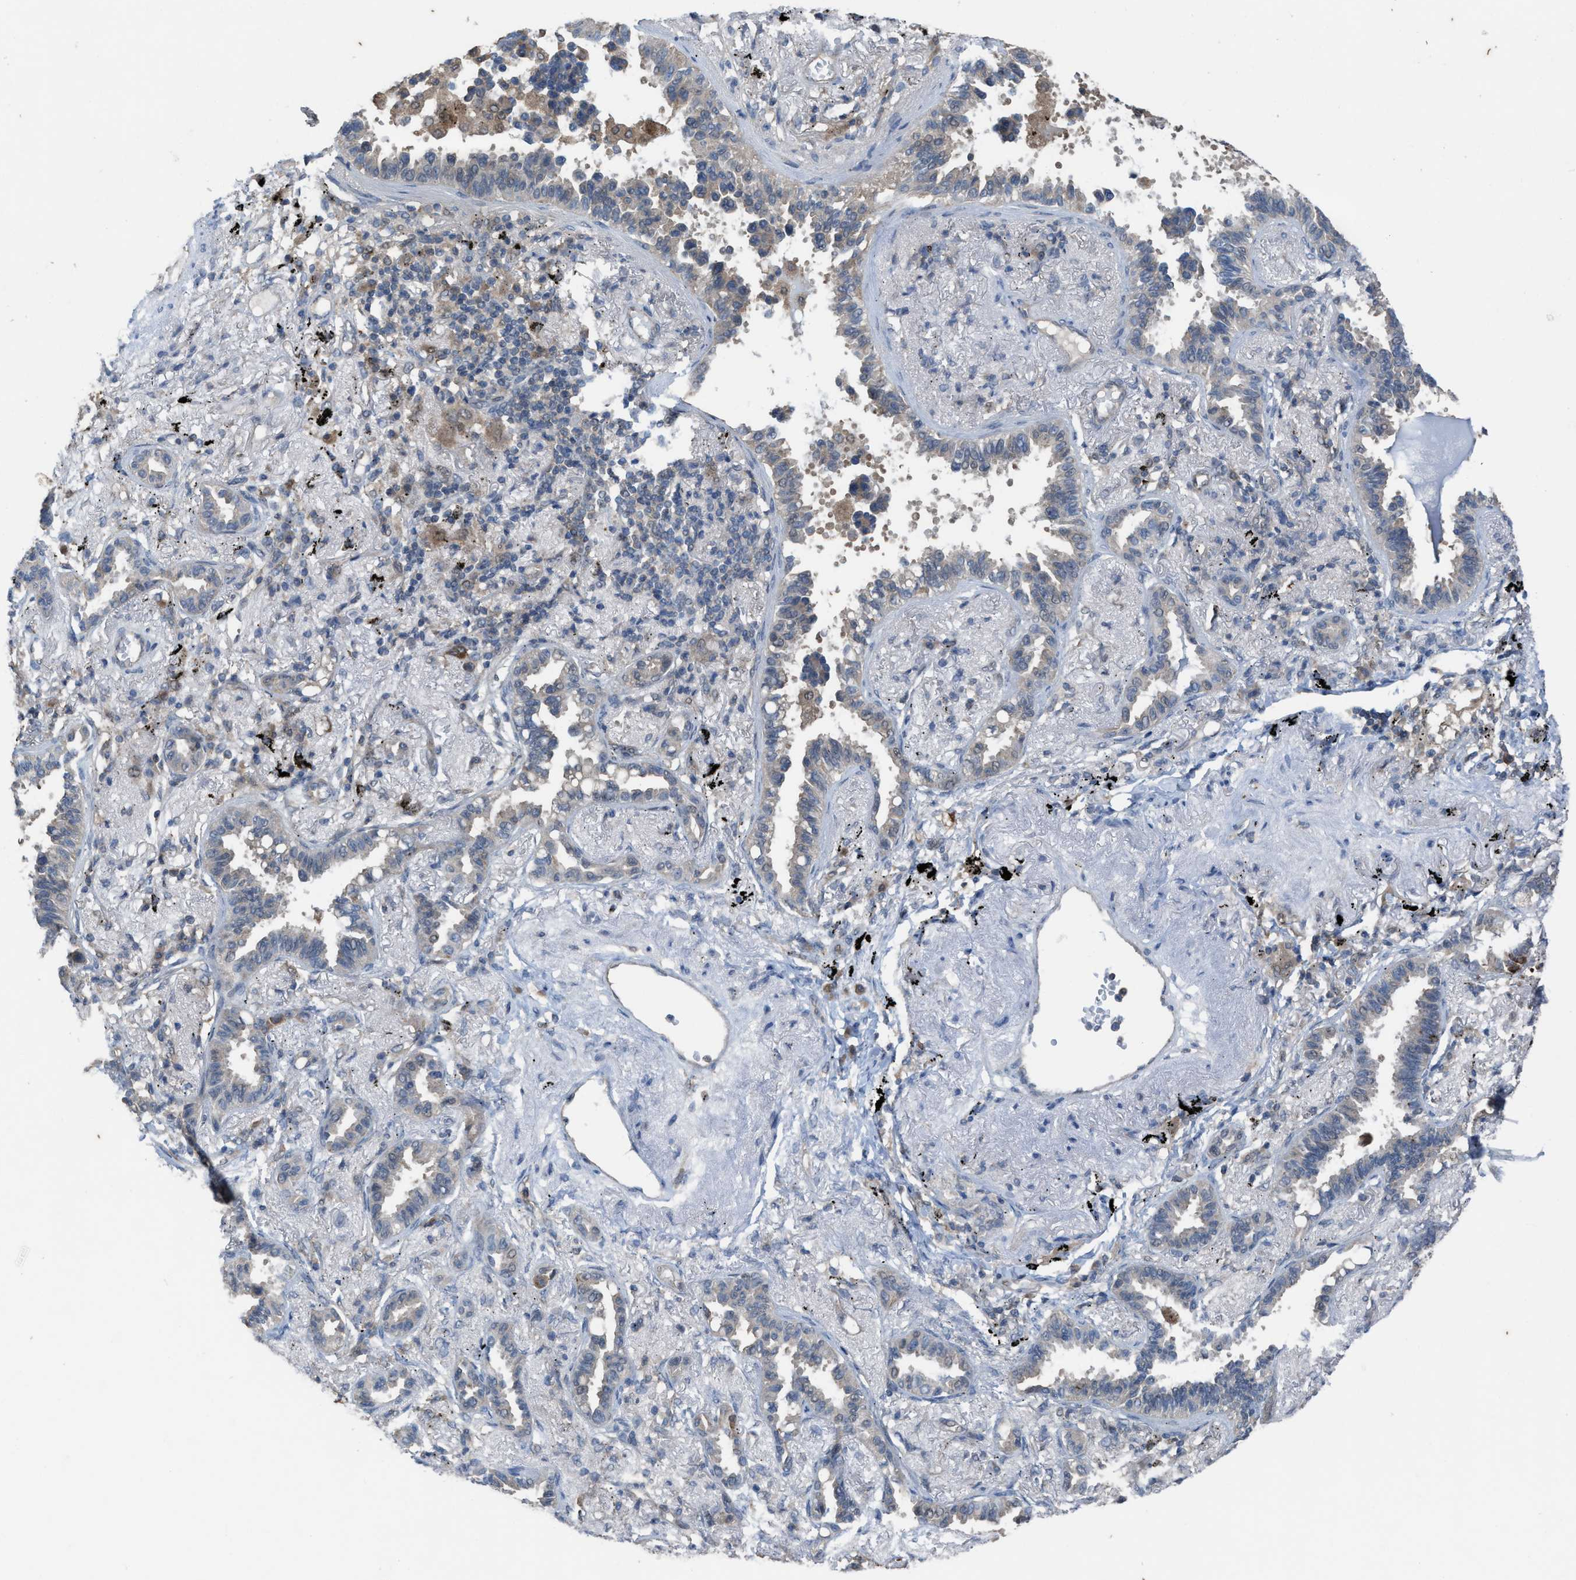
{"staining": {"intensity": "weak", "quantity": "<25%", "location": "cytoplasmic/membranous"}, "tissue": "lung cancer", "cell_type": "Tumor cells", "image_type": "cancer", "snomed": [{"axis": "morphology", "description": "Adenocarcinoma, NOS"}, {"axis": "topography", "description": "Lung"}], "caption": "Immunohistochemical staining of human lung adenocarcinoma exhibits no significant staining in tumor cells.", "gene": "PLAA", "patient": {"sex": "male", "age": 59}}